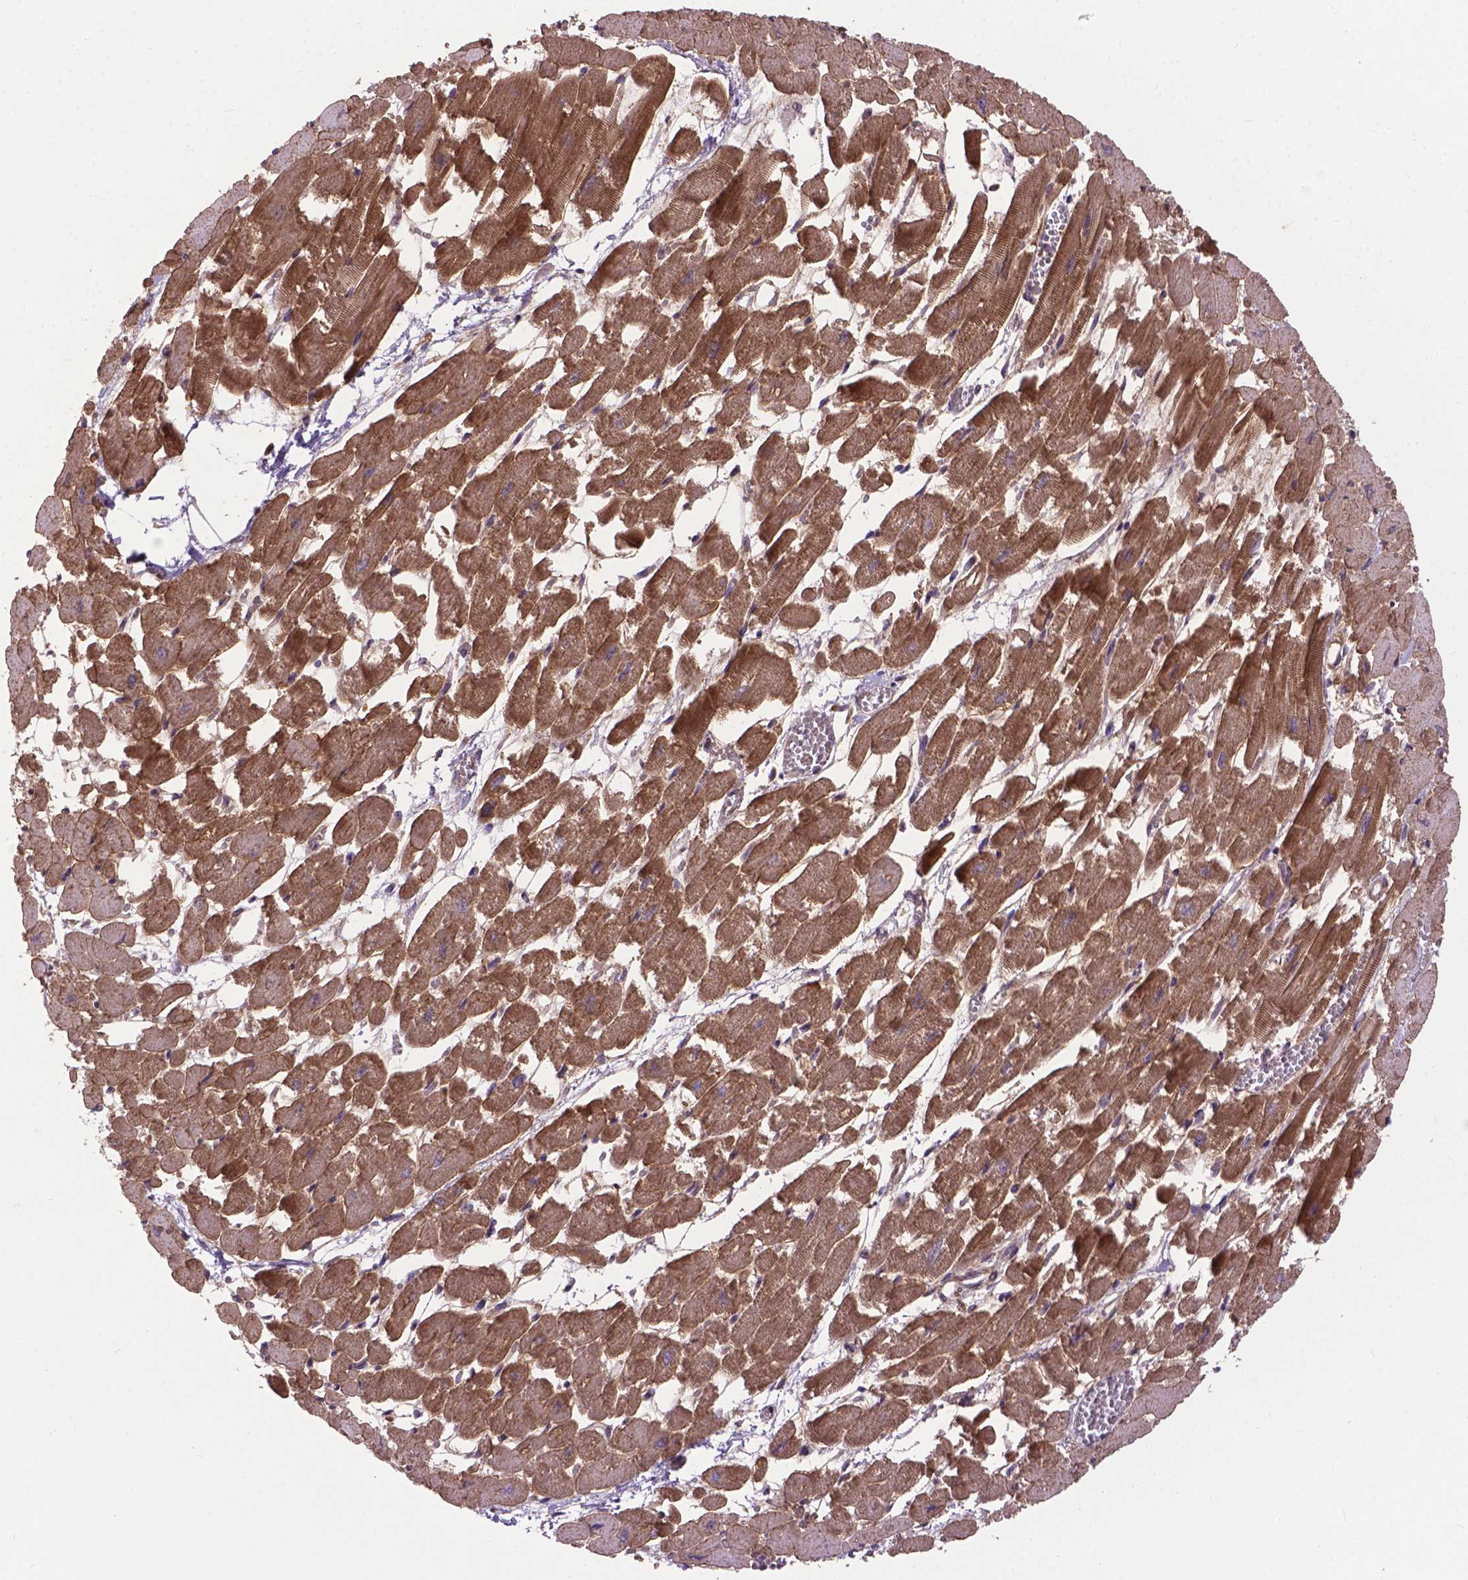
{"staining": {"intensity": "moderate", "quantity": ">75%", "location": "cytoplasmic/membranous"}, "tissue": "heart muscle", "cell_type": "Cardiomyocytes", "image_type": "normal", "snomed": [{"axis": "morphology", "description": "Normal tissue, NOS"}, {"axis": "topography", "description": "Heart"}], "caption": "Heart muscle stained with immunohistochemistry (IHC) exhibits moderate cytoplasmic/membranous expression in approximately >75% of cardiomyocytes. (Brightfield microscopy of DAB IHC at high magnification).", "gene": "ZNF616", "patient": {"sex": "female", "age": 52}}